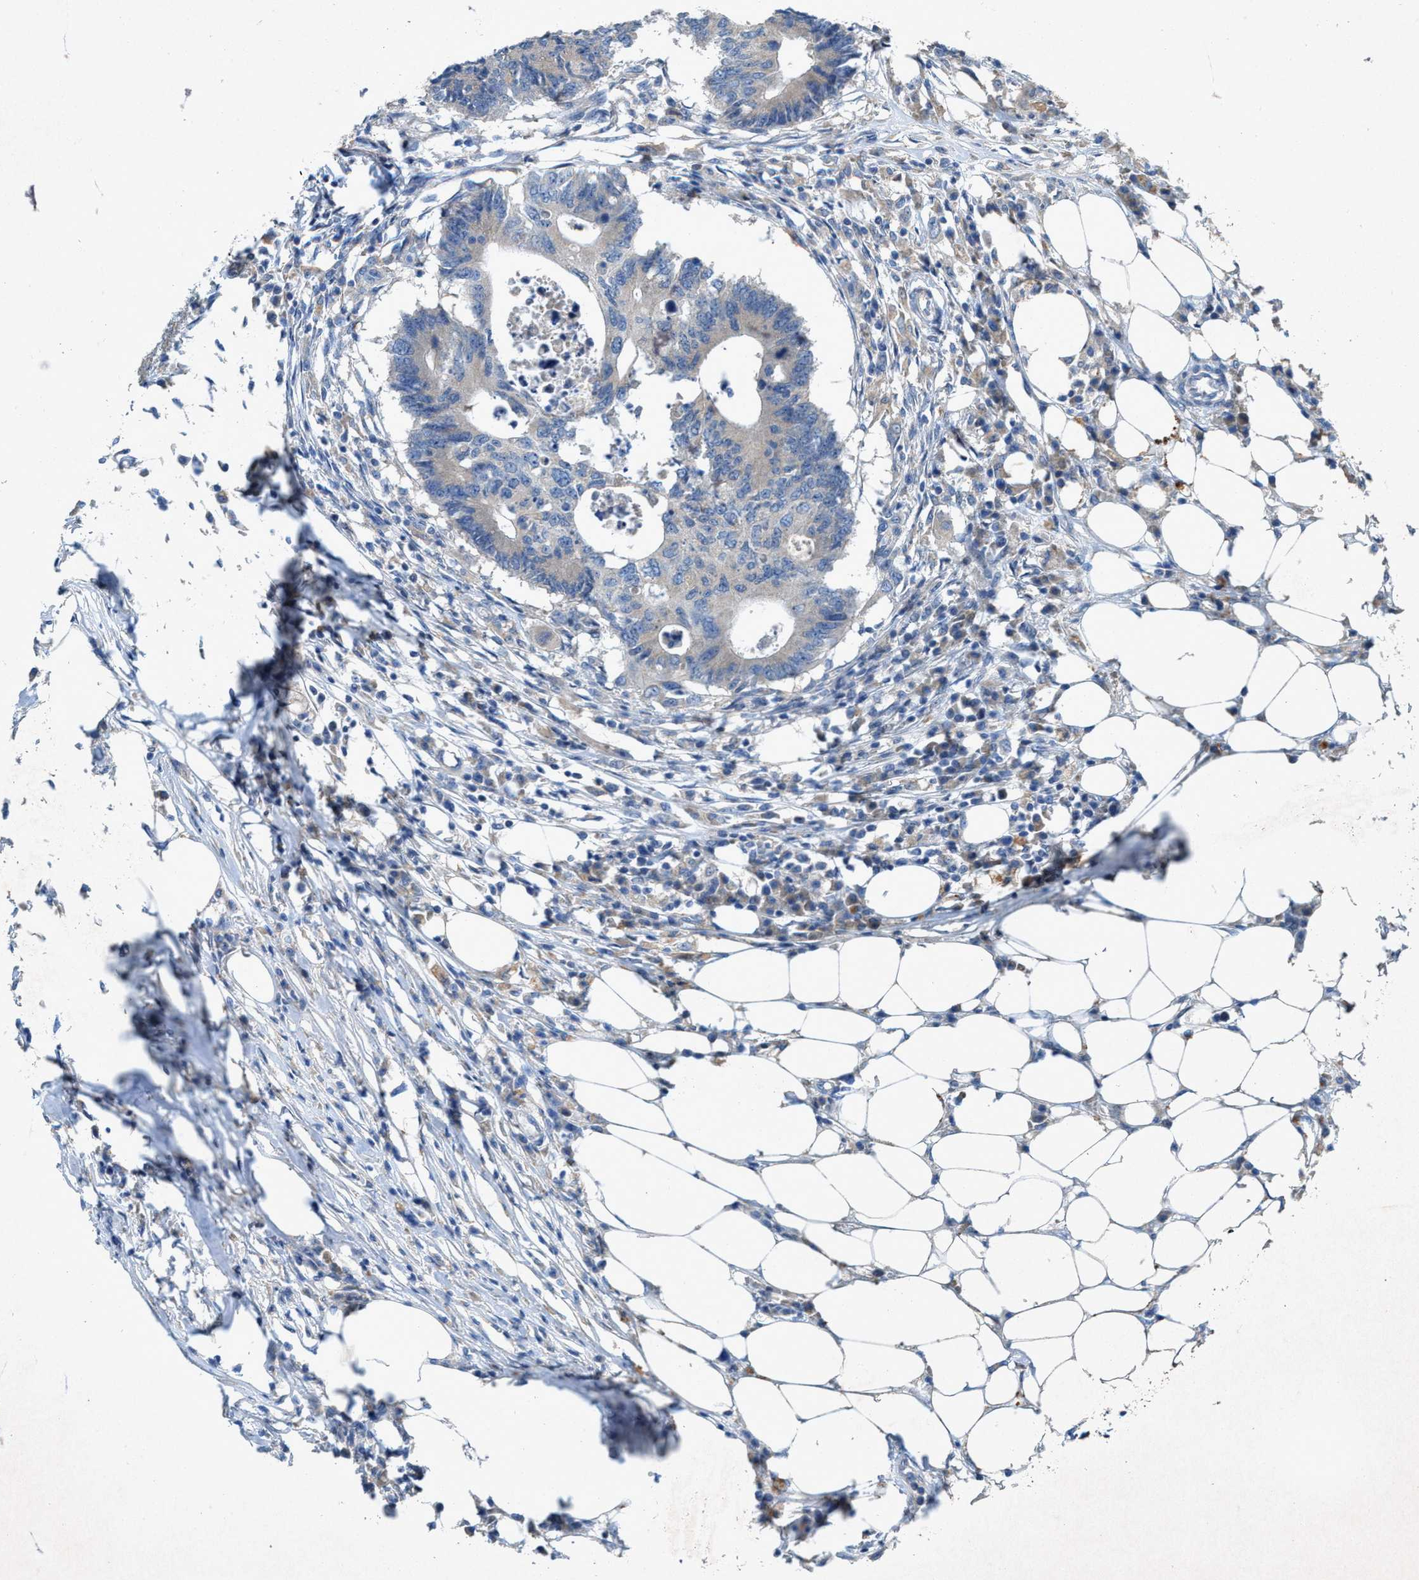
{"staining": {"intensity": "negative", "quantity": "none", "location": "none"}, "tissue": "colorectal cancer", "cell_type": "Tumor cells", "image_type": "cancer", "snomed": [{"axis": "morphology", "description": "Adenocarcinoma, NOS"}, {"axis": "topography", "description": "Colon"}], "caption": "Immunohistochemistry histopathology image of neoplastic tissue: colorectal cancer stained with DAB shows no significant protein positivity in tumor cells. (Stains: DAB (3,3'-diaminobenzidine) IHC with hematoxylin counter stain, Microscopy: brightfield microscopy at high magnification).", "gene": "URGCP", "patient": {"sex": "male", "age": 71}}